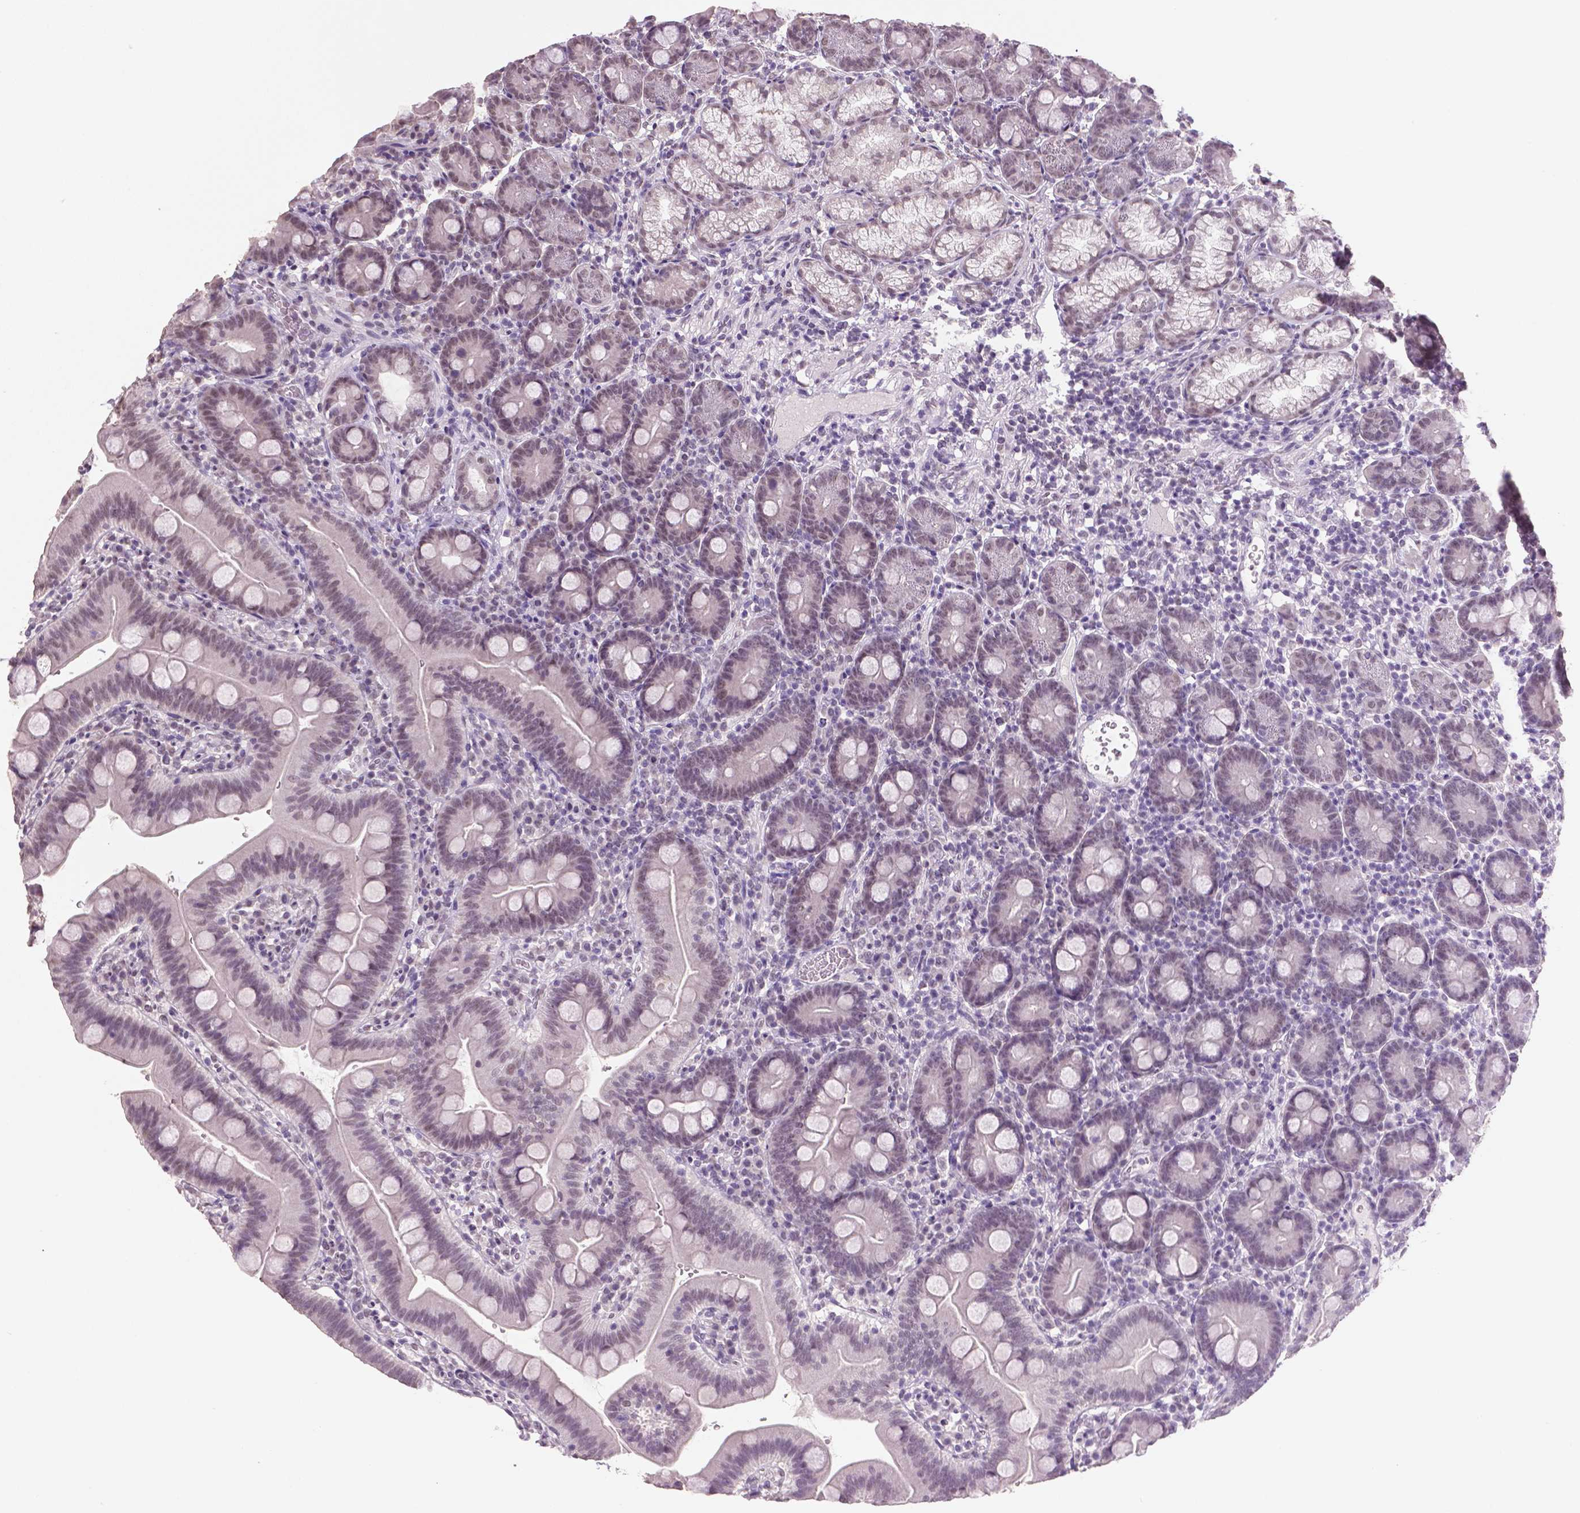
{"staining": {"intensity": "weak", "quantity": "<25%", "location": "nuclear"}, "tissue": "duodenum", "cell_type": "Glandular cells", "image_type": "normal", "snomed": [{"axis": "morphology", "description": "Normal tissue, NOS"}, {"axis": "topography", "description": "Pancreas"}, {"axis": "topography", "description": "Duodenum"}], "caption": "Immunohistochemistry (IHC) of normal duodenum exhibits no expression in glandular cells.", "gene": "IGF2BP1", "patient": {"sex": "male", "age": 59}}